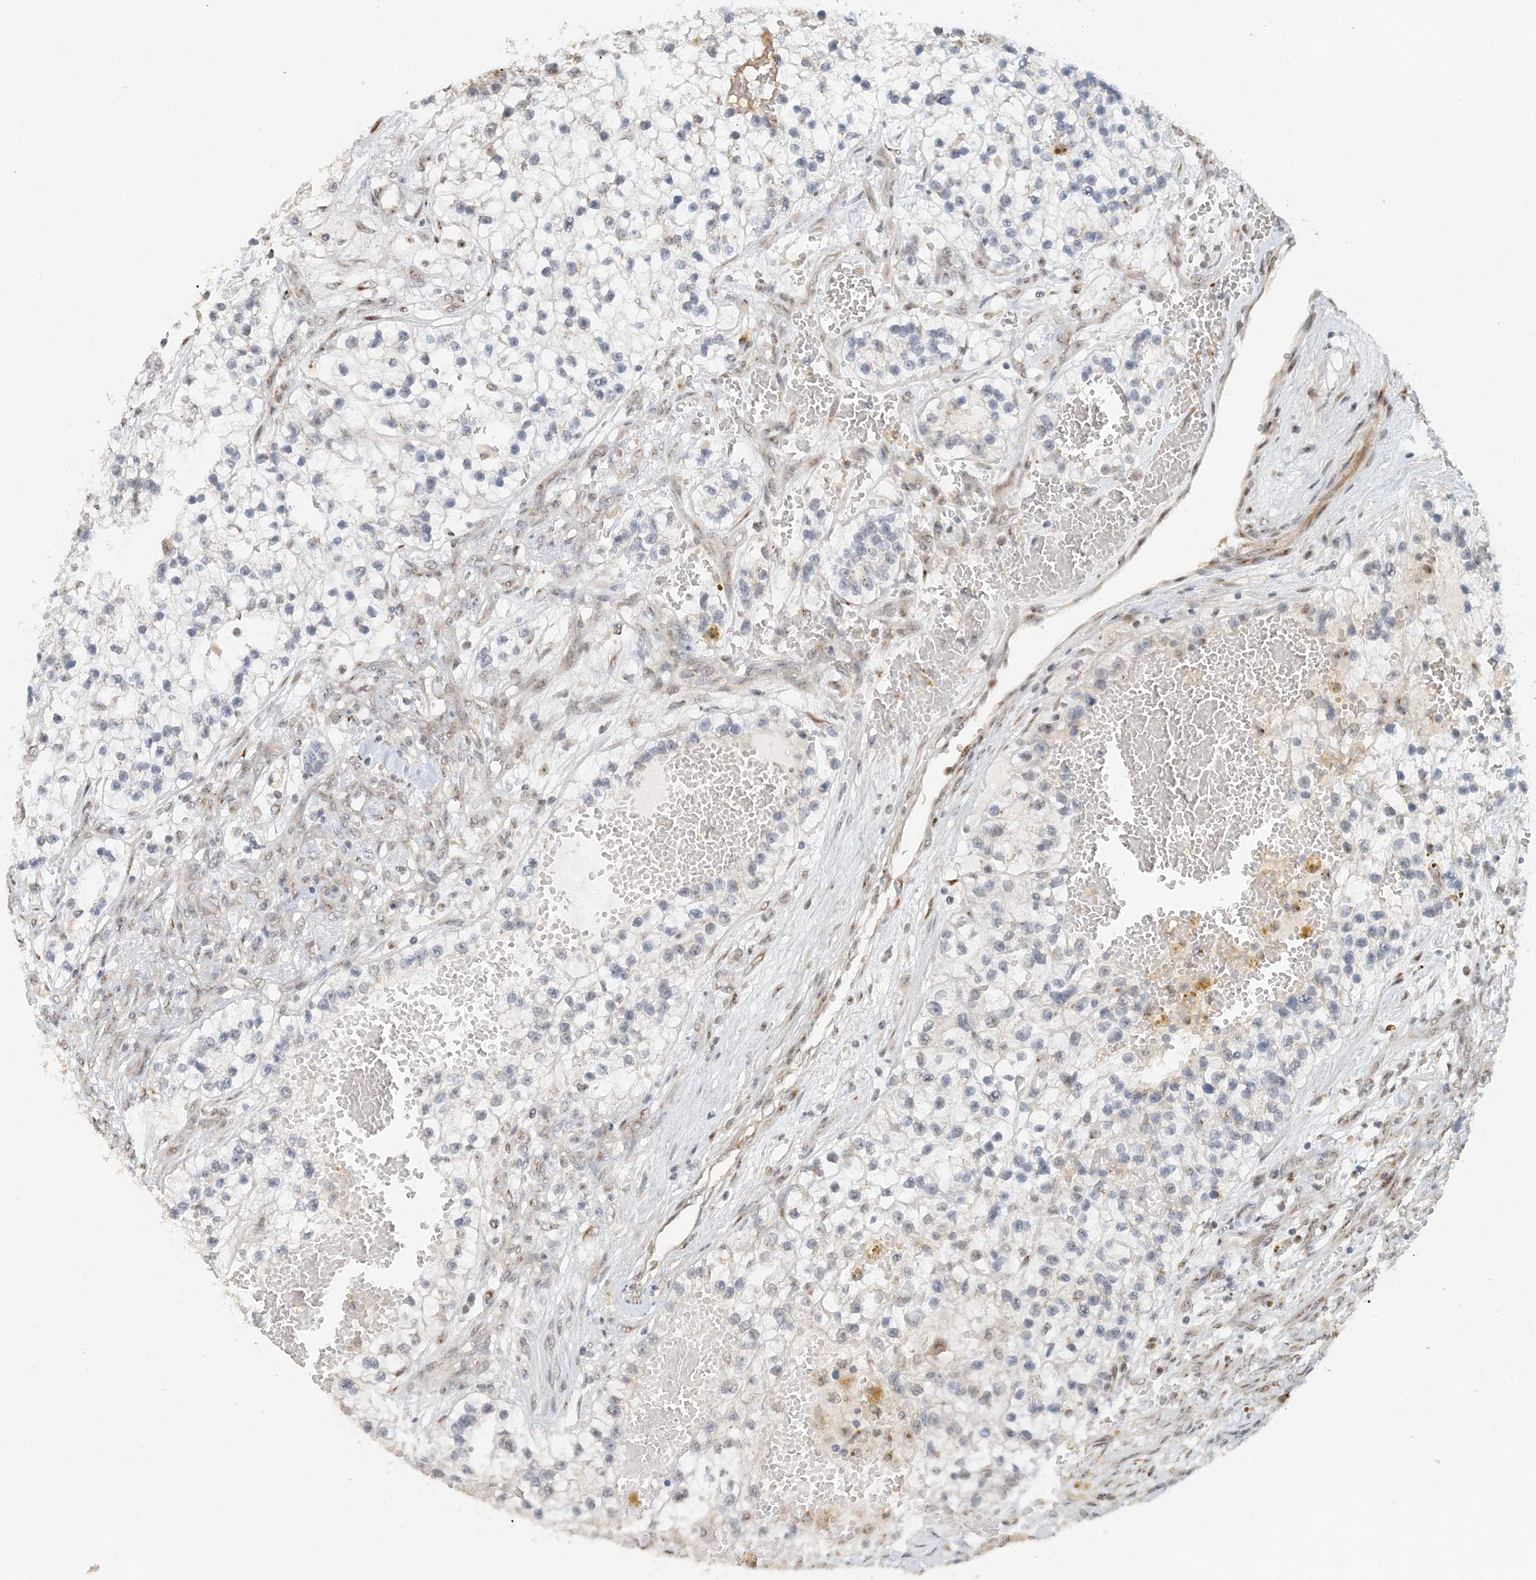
{"staining": {"intensity": "negative", "quantity": "none", "location": "none"}, "tissue": "renal cancer", "cell_type": "Tumor cells", "image_type": "cancer", "snomed": [{"axis": "morphology", "description": "Adenocarcinoma, NOS"}, {"axis": "topography", "description": "Kidney"}], "caption": "Tumor cells show no significant protein positivity in renal cancer.", "gene": "ZCCHC4", "patient": {"sex": "female", "age": 57}}